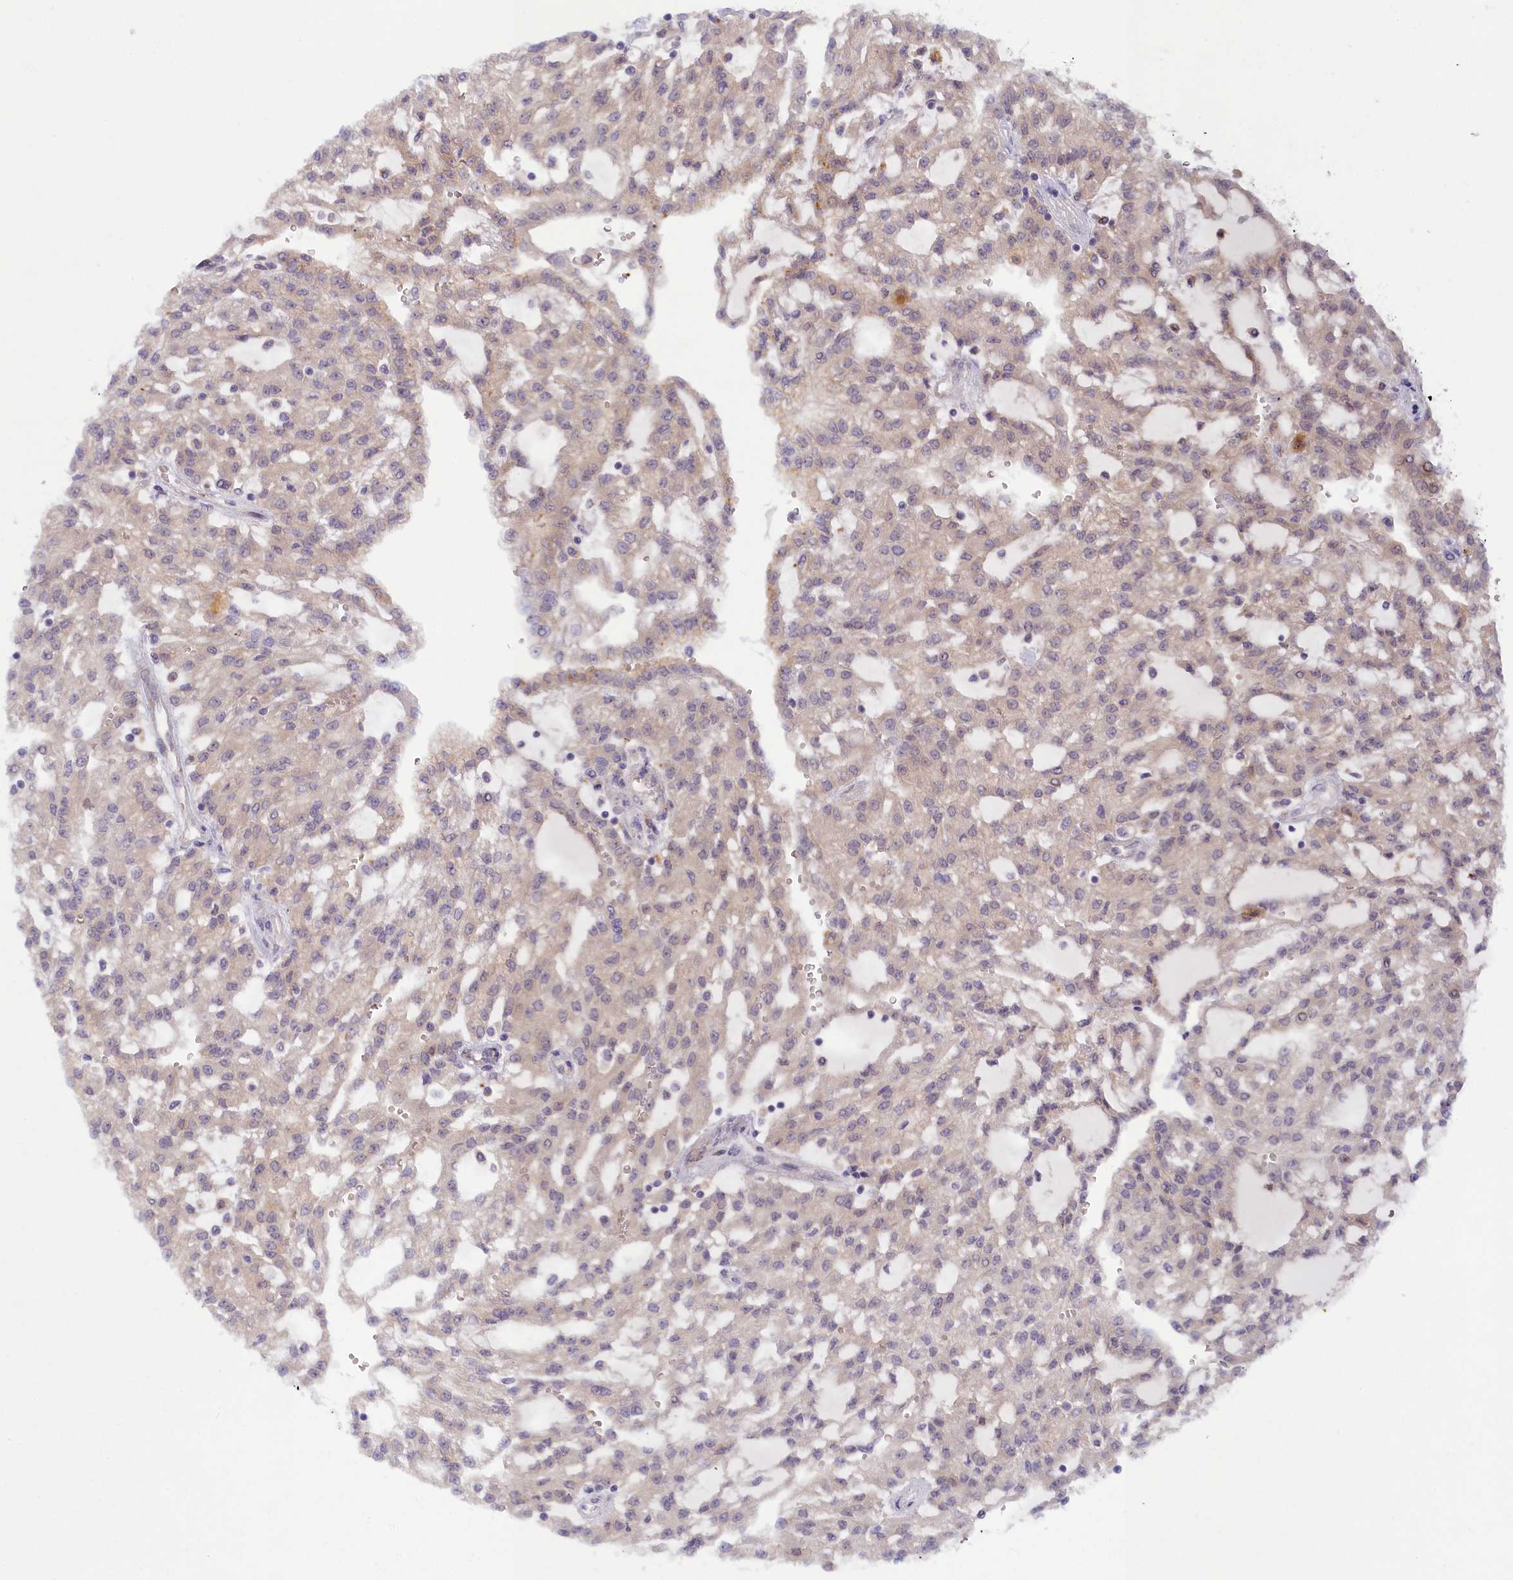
{"staining": {"intensity": "moderate", "quantity": "<25%", "location": "cytoplasmic/membranous"}, "tissue": "renal cancer", "cell_type": "Tumor cells", "image_type": "cancer", "snomed": [{"axis": "morphology", "description": "Adenocarcinoma, NOS"}, {"axis": "topography", "description": "Kidney"}], "caption": "Immunohistochemical staining of renal cancer (adenocarcinoma) demonstrates low levels of moderate cytoplasmic/membranous expression in about <25% of tumor cells. (IHC, brightfield microscopy, high magnification).", "gene": "FCSK", "patient": {"sex": "male", "age": 63}}